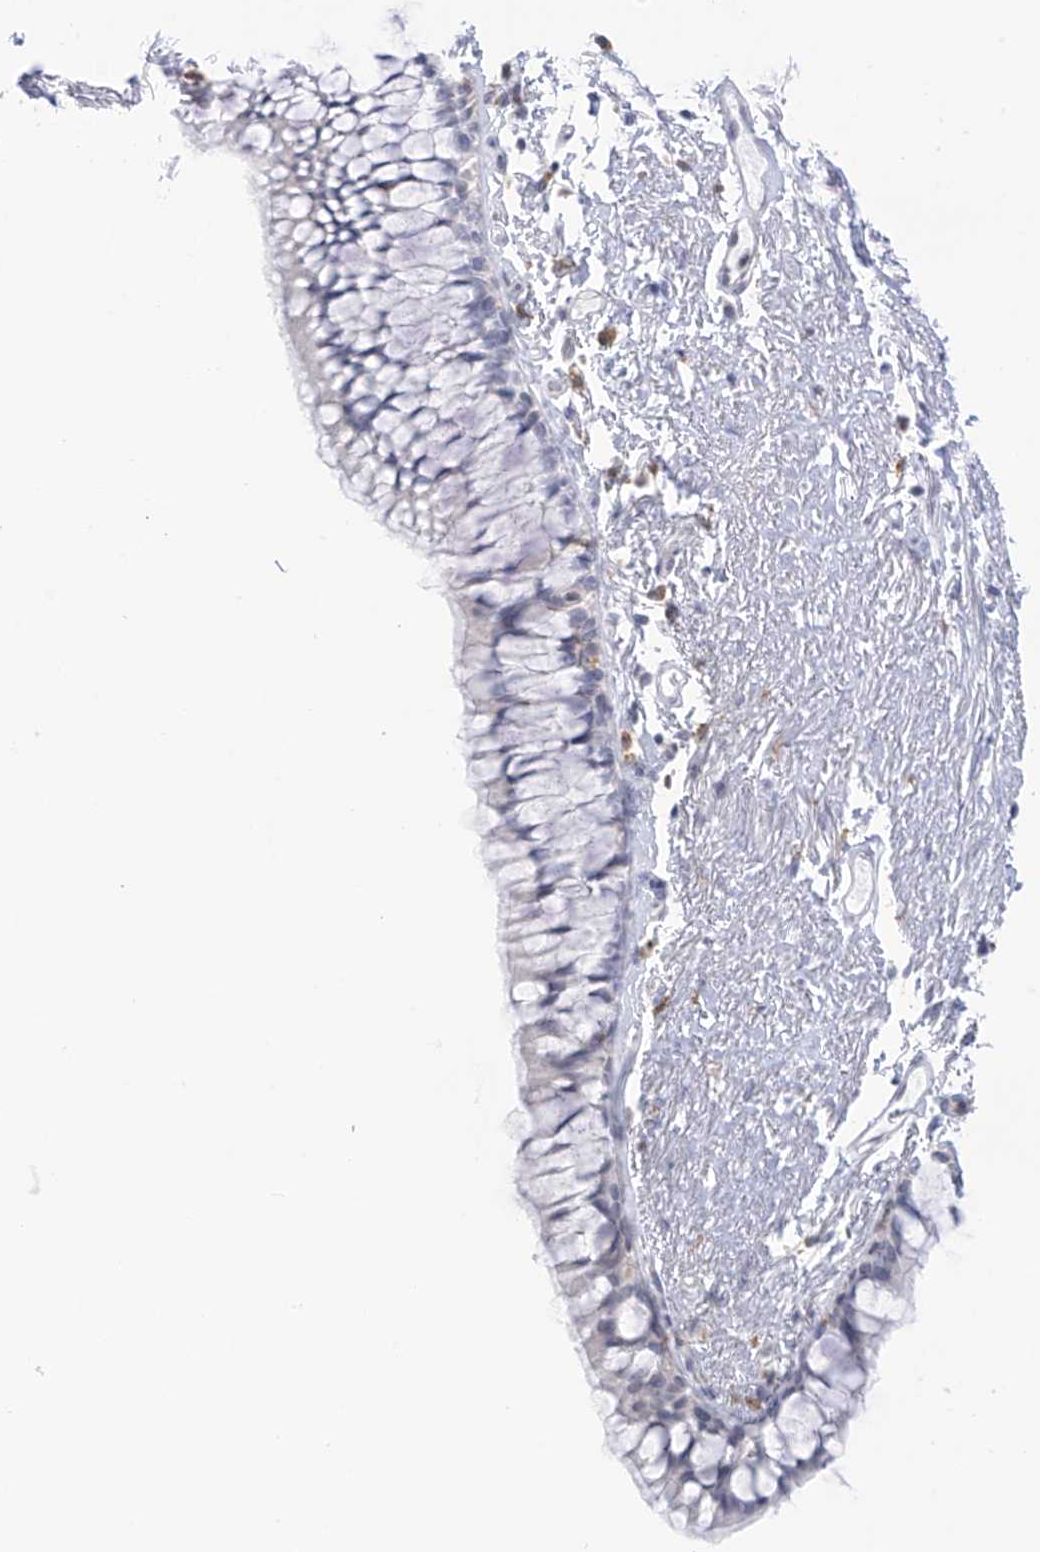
{"staining": {"intensity": "negative", "quantity": "none", "location": "none"}, "tissue": "bronchus", "cell_type": "Respiratory epithelial cells", "image_type": "normal", "snomed": [{"axis": "morphology", "description": "Normal tissue, NOS"}, {"axis": "topography", "description": "Cartilage tissue"}, {"axis": "topography", "description": "Bronchus"}], "caption": "This is an immunohistochemistry (IHC) micrograph of benign bronchus. There is no staining in respiratory epithelial cells.", "gene": "TBXAS1", "patient": {"sex": "female", "age": 73}}